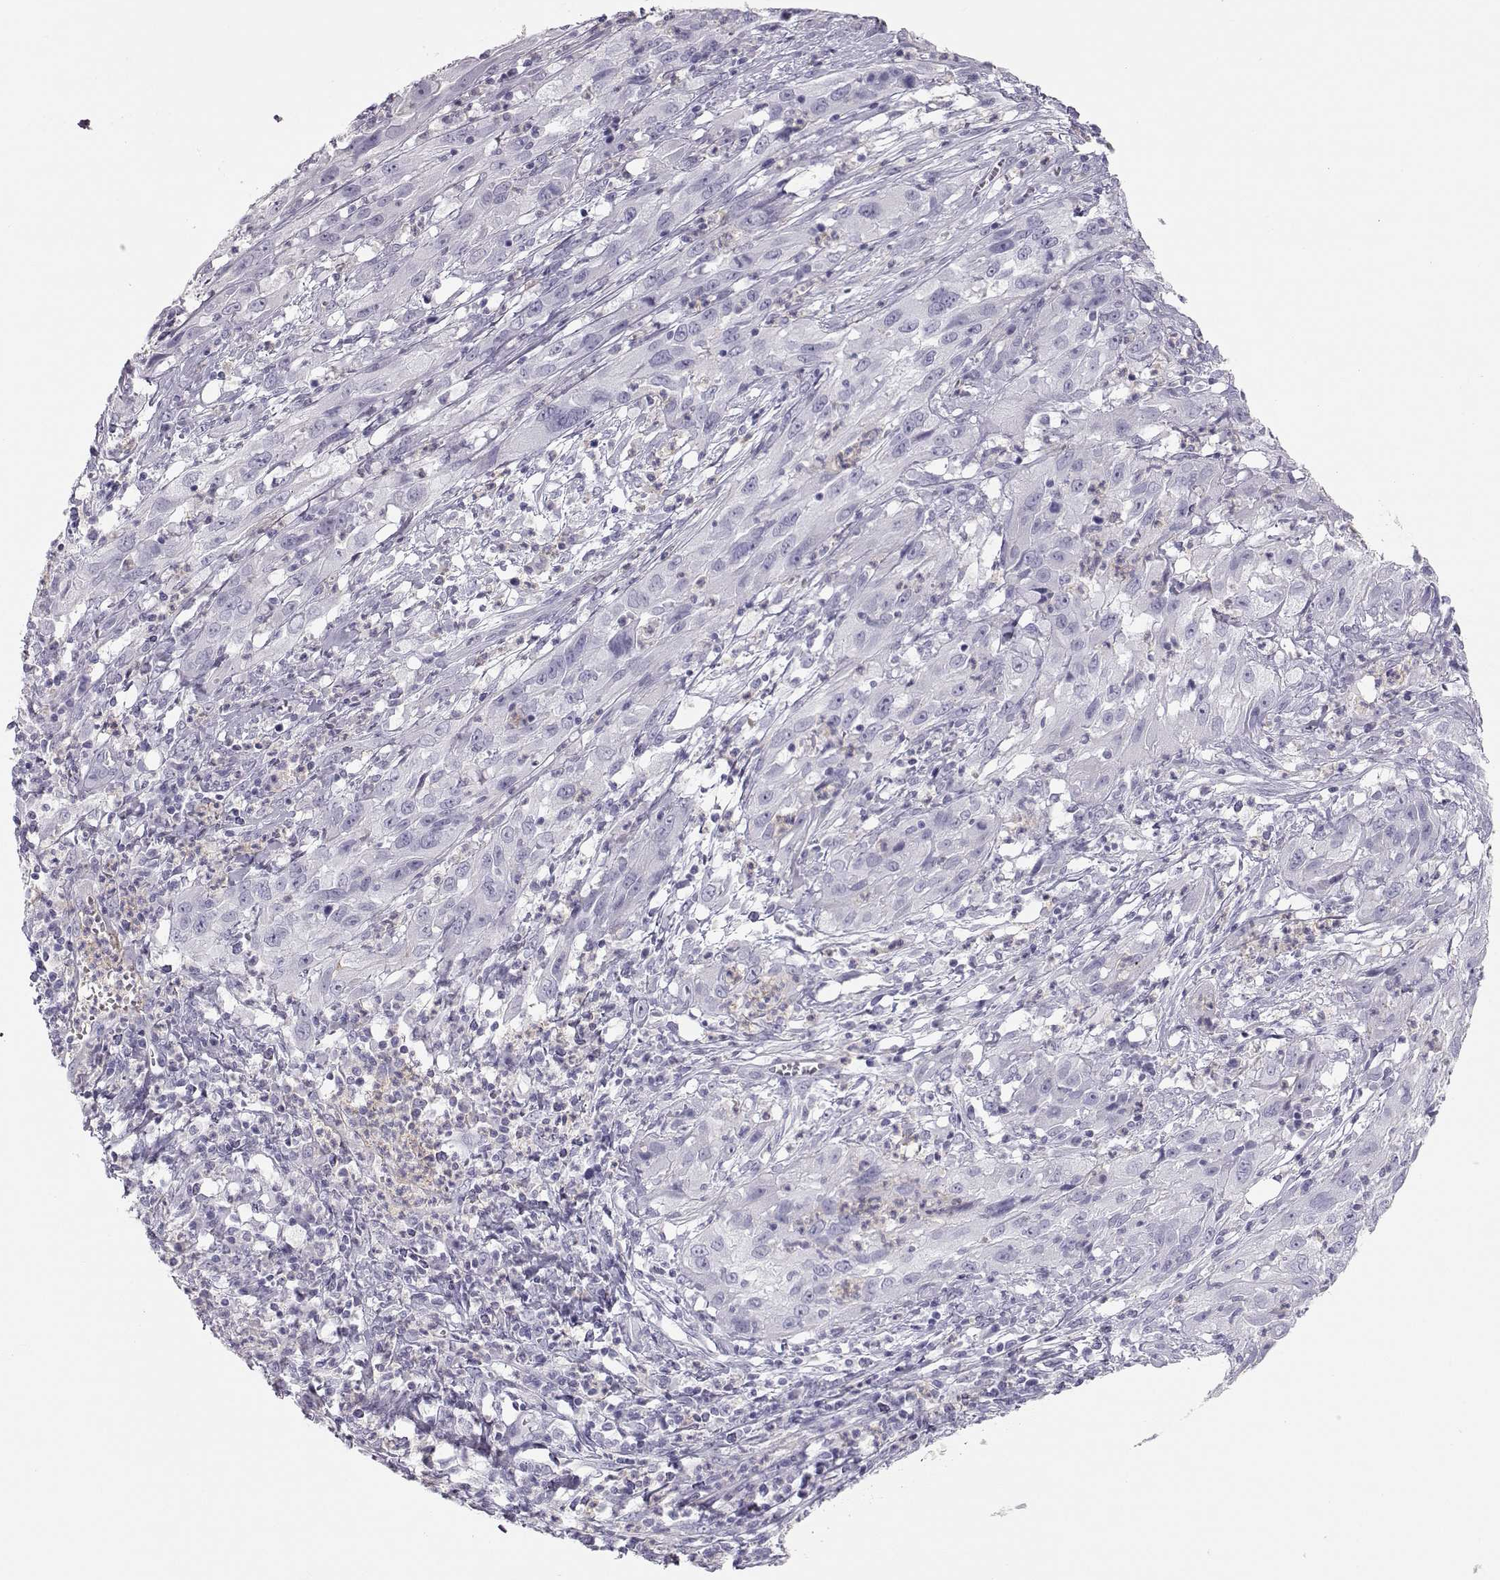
{"staining": {"intensity": "negative", "quantity": "none", "location": "none"}, "tissue": "cervical cancer", "cell_type": "Tumor cells", "image_type": "cancer", "snomed": [{"axis": "morphology", "description": "Squamous cell carcinoma, NOS"}, {"axis": "topography", "description": "Cervix"}], "caption": "Tumor cells show no significant staining in squamous cell carcinoma (cervical).", "gene": "MIP", "patient": {"sex": "female", "age": 32}}